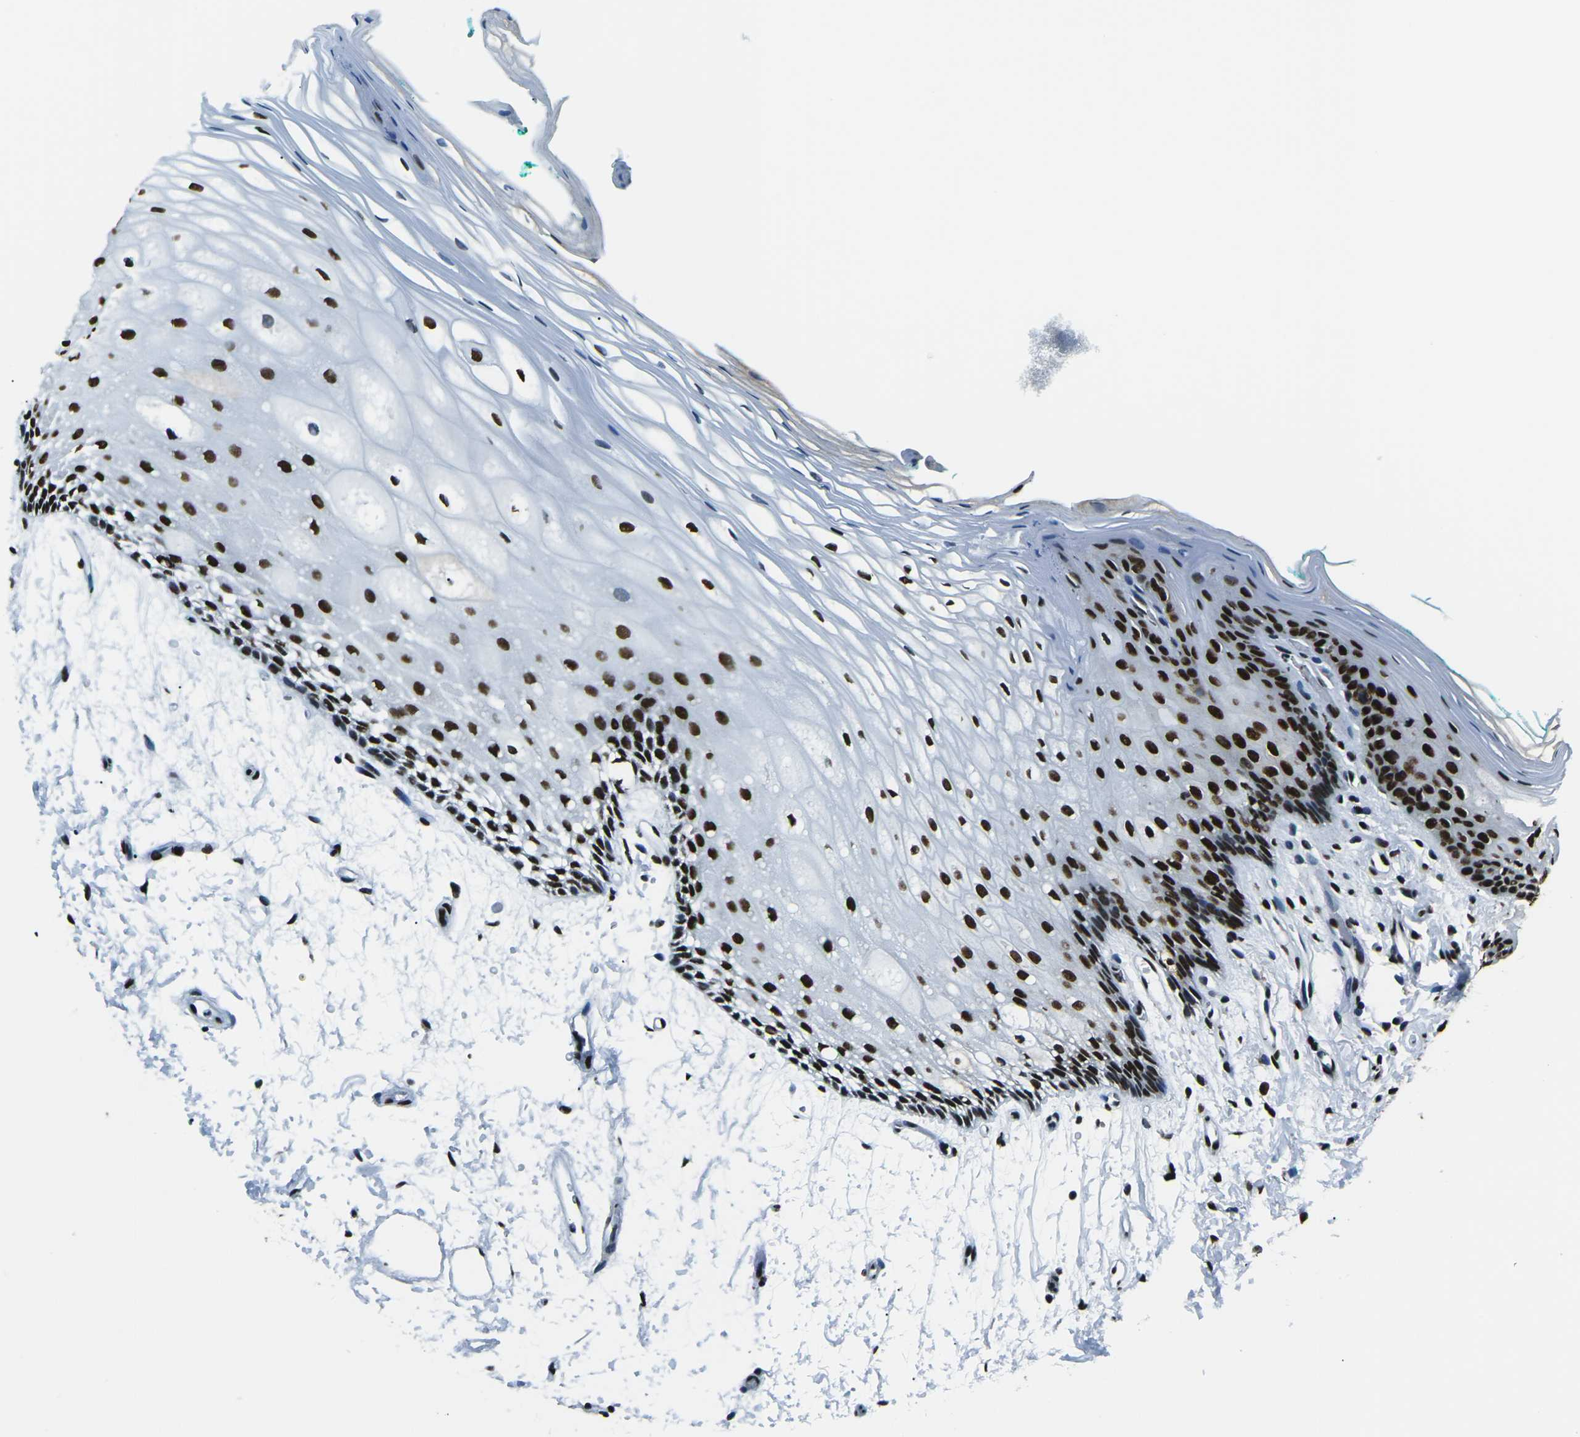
{"staining": {"intensity": "strong", "quantity": ">75%", "location": "nuclear"}, "tissue": "oral mucosa", "cell_type": "Squamous epithelial cells", "image_type": "normal", "snomed": [{"axis": "morphology", "description": "Normal tissue, NOS"}, {"axis": "topography", "description": "Skeletal muscle"}, {"axis": "topography", "description": "Oral tissue"}, {"axis": "topography", "description": "Peripheral nerve tissue"}], "caption": "Protein staining displays strong nuclear expression in about >75% of squamous epithelial cells in normal oral mucosa. Using DAB (3,3'-diaminobenzidine) (brown) and hematoxylin (blue) stains, captured at high magnification using brightfield microscopy.", "gene": "HNRNPL", "patient": {"sex": "female", "age": 84}}